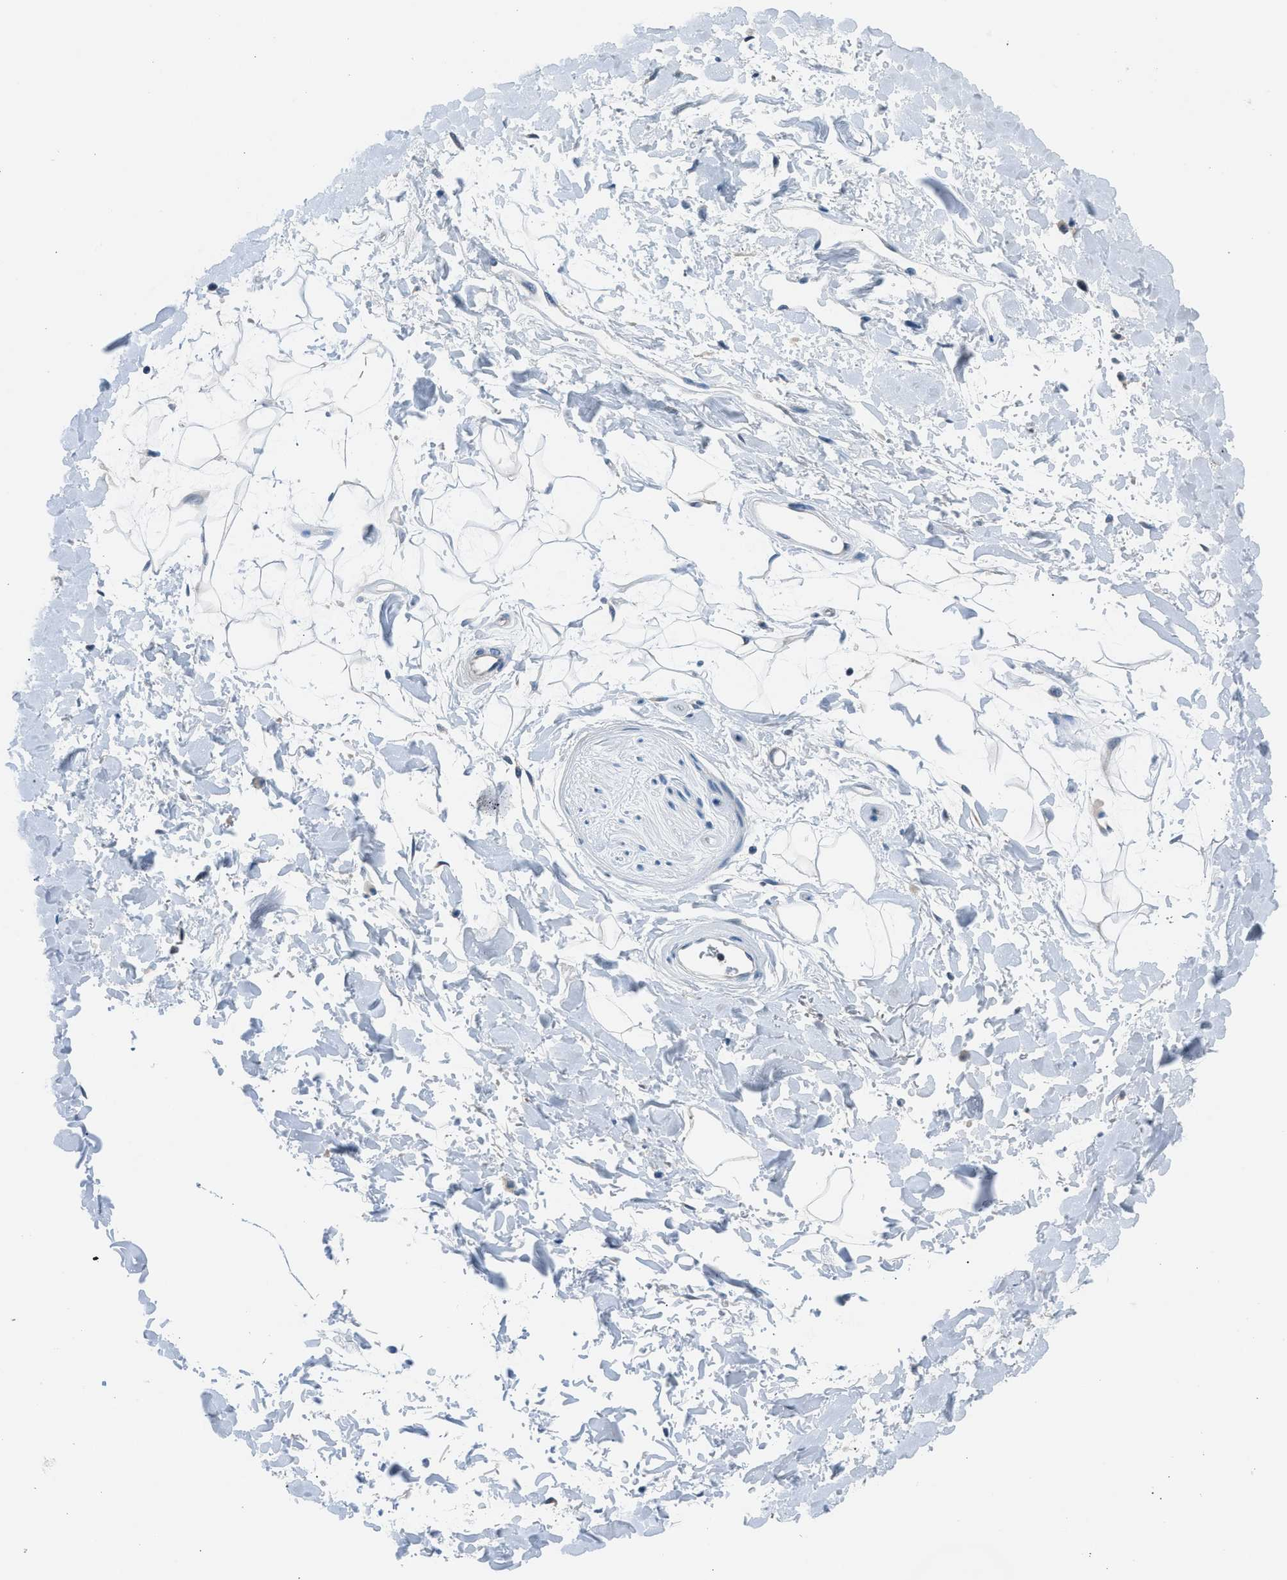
{"staining": {"intensity": "negative", "quantity": "none", "location": "none"}, "tissue": "adipose tissue", "cell_type": "Adipocytes", "image_type": "normal", "snomed": [{"axis": "morphology", "description": "Normal tissue, NOS"}, {"axis": "topography", "description": "Soft tissue"}], "caption": "The histopathology image shows no staining of adipocytes in unremarkable adipose tissue.", "gene": "ACP1", "patient": {"sex": "male", "age": 72}}